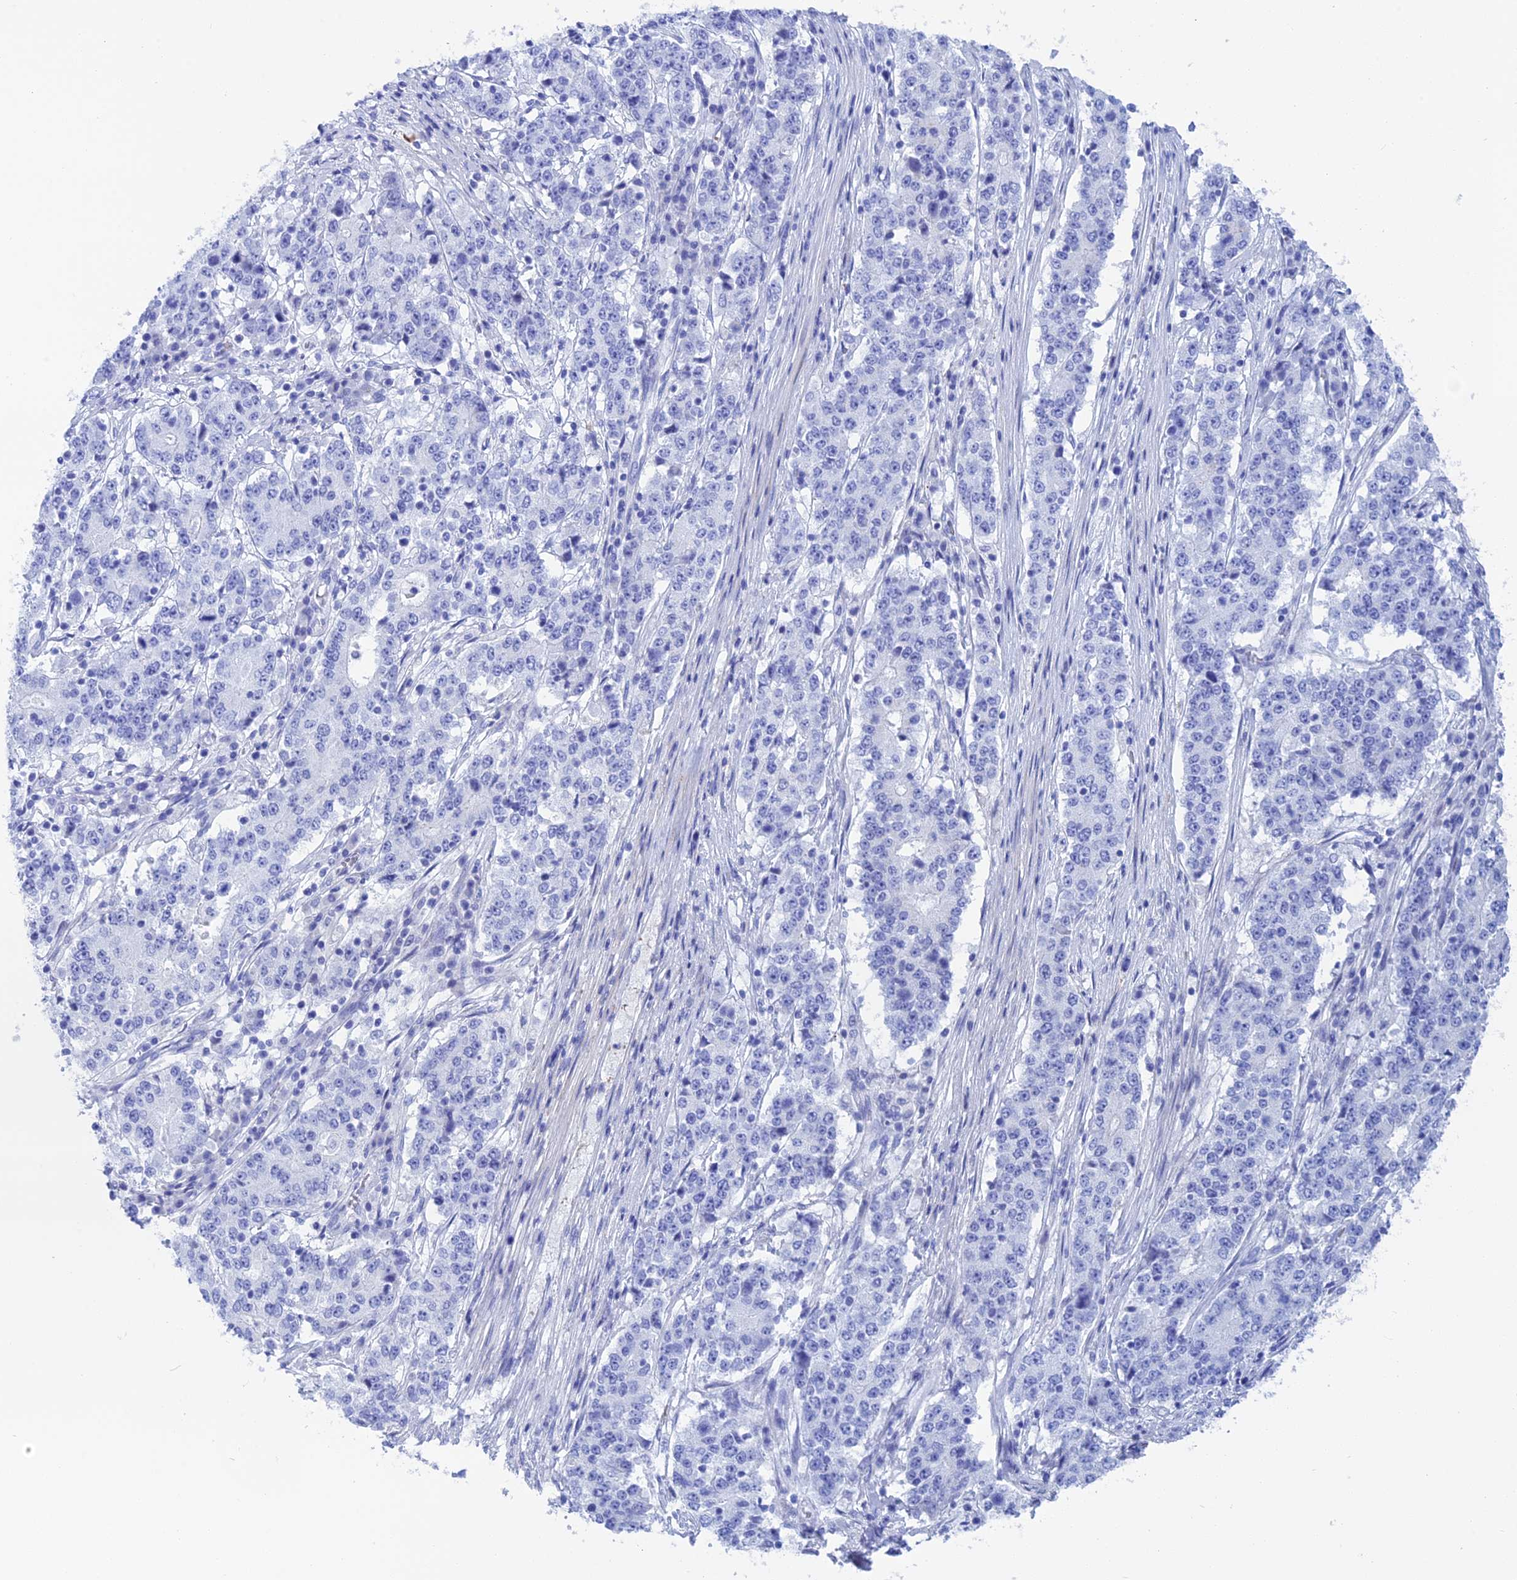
{"staining": {"intensity": "negative", "quantity": "none", "location": "none"}, "tissue": "stomach cancer", "cell_type": "Tumor cells", "image_type": "cancer", "snomed": [{"axis": "morphology", "description": "Adenocarcinoma, NOS"}, {"axis": "topography", "description": "Stomach"}], "caption": "Immunohistochemistry micrograph of human stomach adenocarcinoma stained for a protein (brown), which exhibits no positivity in tumor cells.", "gene": "ERICH4", "patient": {"sex": "male", "age": 59}}